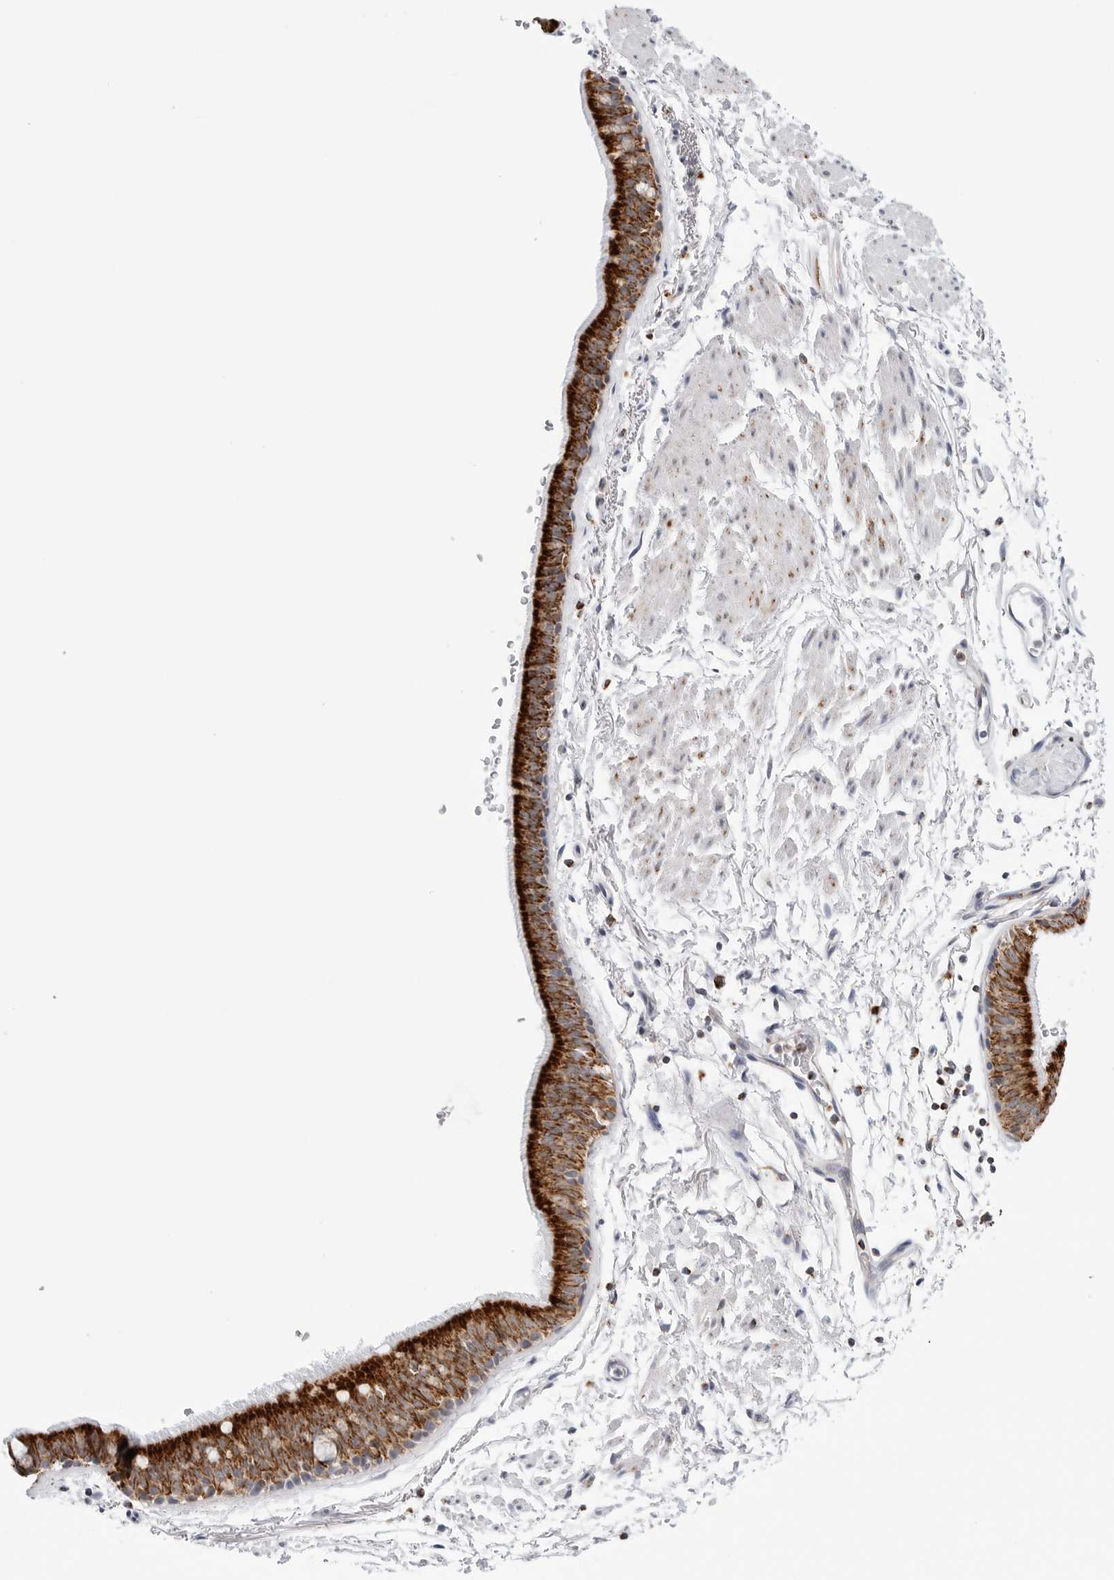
{"staining": {"intensity": "strong", "quantity": ">75%", "location": "cytoplasmic/membranous"}, "tissue": "bronchus", "cell_type": "Respiratory epithelial cells", "image_type": "normal", "snomed": [{"axis": "morphology", "description": "Normal tissue, NOS"}, {"axis": "topography", "description": "Lymph node"}, {"axis": "topography", "description": "Bronchus"}], "caption": "High-magnification brightfield microscopy of benign bronchus stained with DAB (brown) and counterstained with hematoxylin (blue). respiratory epithelial cells exhibit strong cytoplasmic/membranous expression is identified in about>75% of cells. (IHC, brightfield microscopy, high magnification).", "gene": "ATP5IF1", "patient": {"sex": "female", "age": 70}}